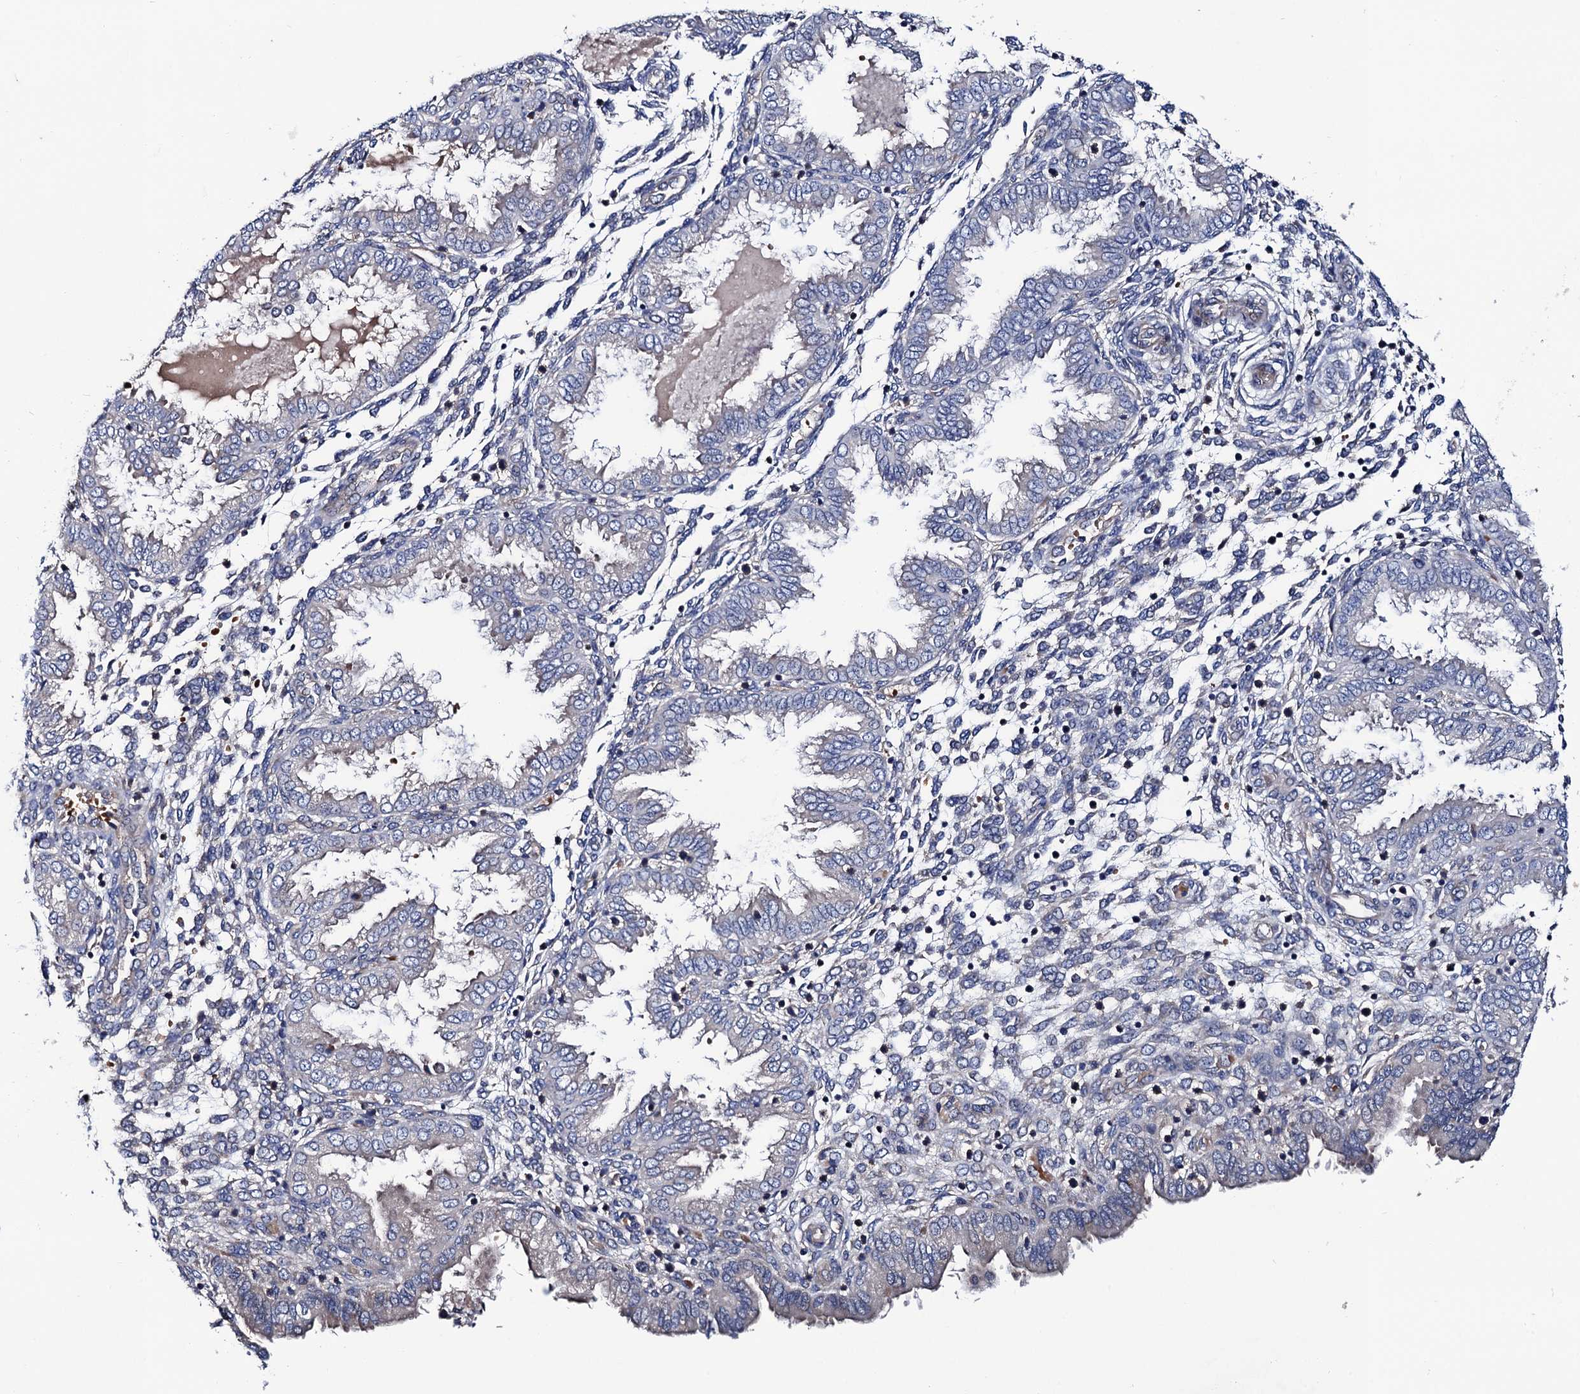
{"staining": {"intensity": "negative", "quantity": "none", "location": "none"}, "tissue": "endometrium", "cell_type": "Cells in endometrial stroma", "image_type": "normal", "snomed": [{"axis": "morphology", "description": "Normal tissue, NOS"}, {"axis": "topography", "description": "Endometrium"}], "caption": "Histopathology image shows no protein staining in cells in endometrial stroma of unremarkable endometrium. Brightfield microscopy of IHC stained with DAB (brown) and hematoxylin (blue), captured at high magnification.", "gene": "TRMT112", "patient": {"sex": "female", "age": 33}}